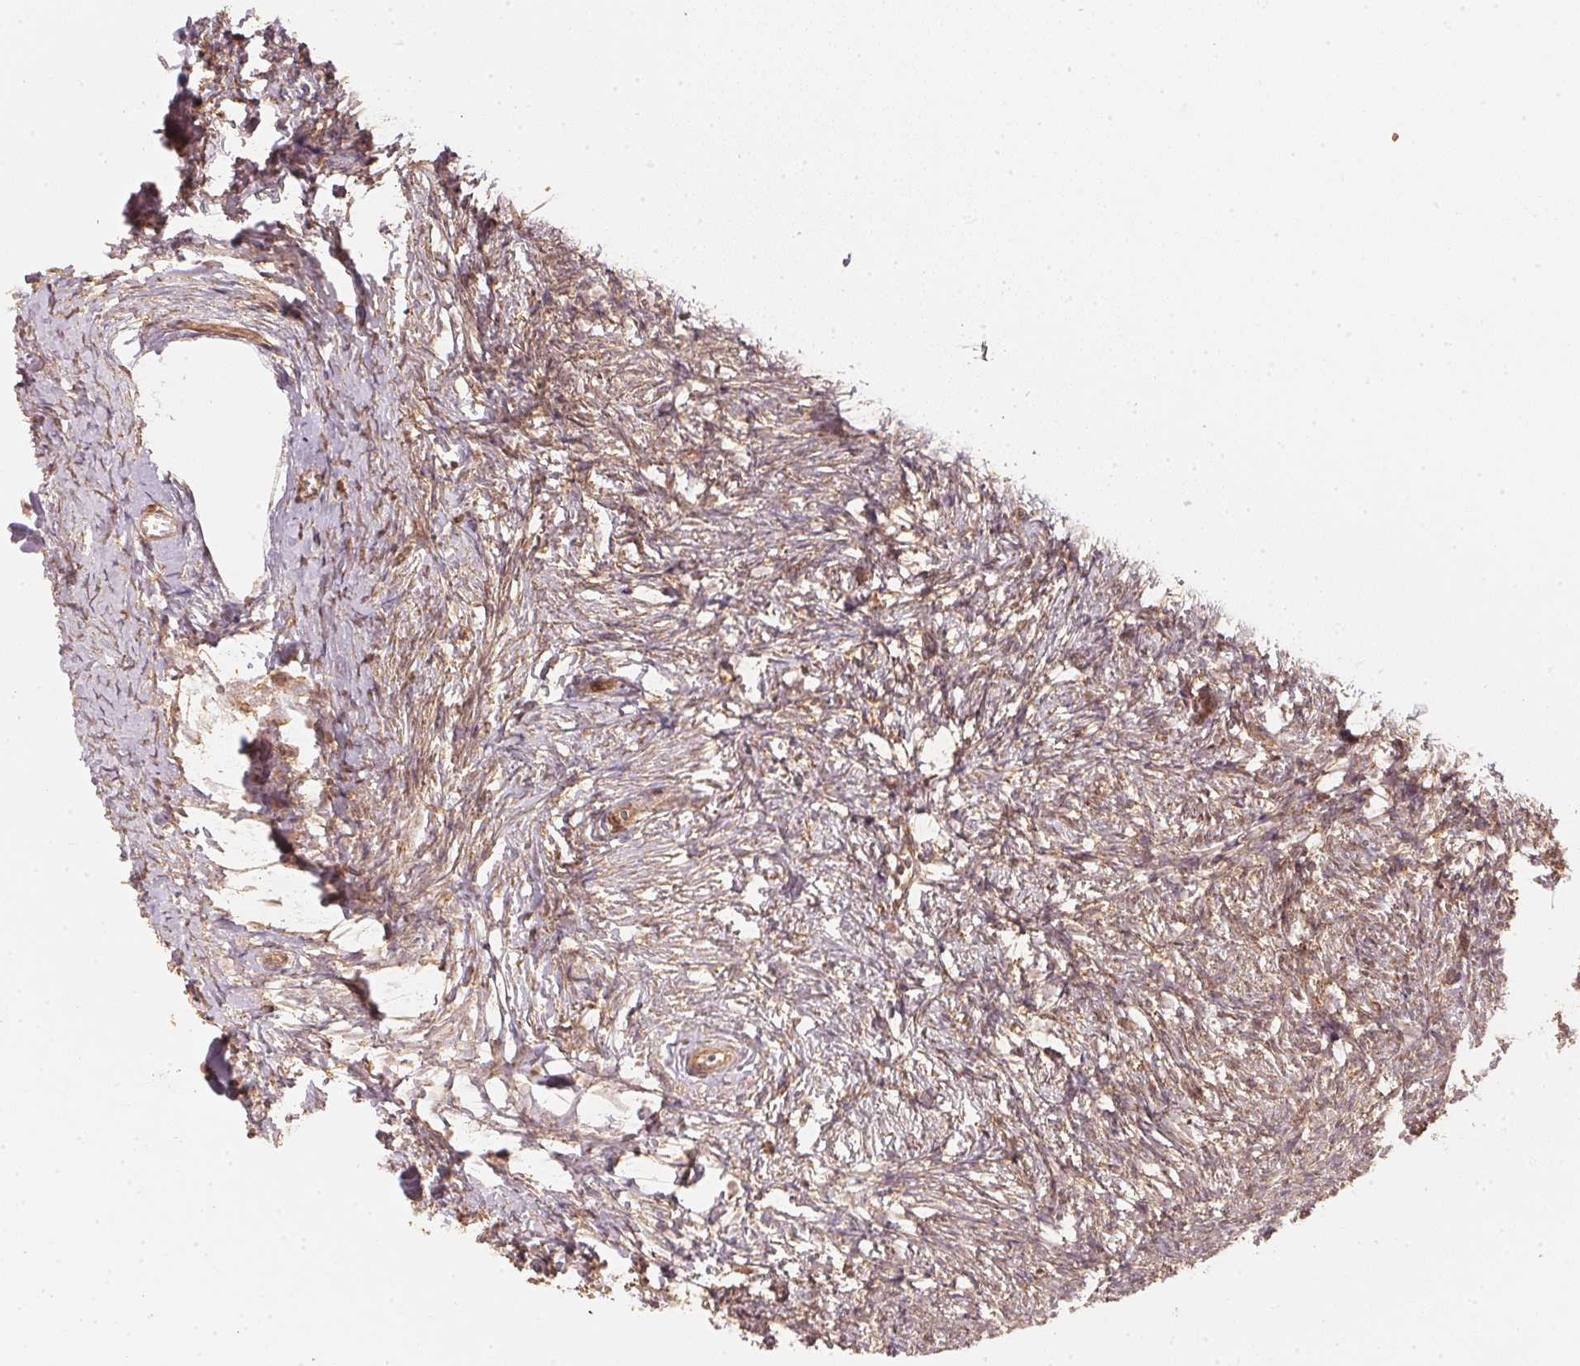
{"staining": {"intensity": "weak", "quantity": "<25%", "location": "cytoplasmic/membranous"}, "tissue": "ovary", "cell_type": "Follicle cells", "image_type": "normal", "snomed": [{"axis": "morphology", "description": "Normal tissue, NOS"}, {"axis": "topography", "description": "Ovary"}], "caption": "Follicle cells show no significant staining in normal ovary. Nuclei are stained in blue.", "gene": "STRN4", "patient": {"sex": "female", "age": 41}}